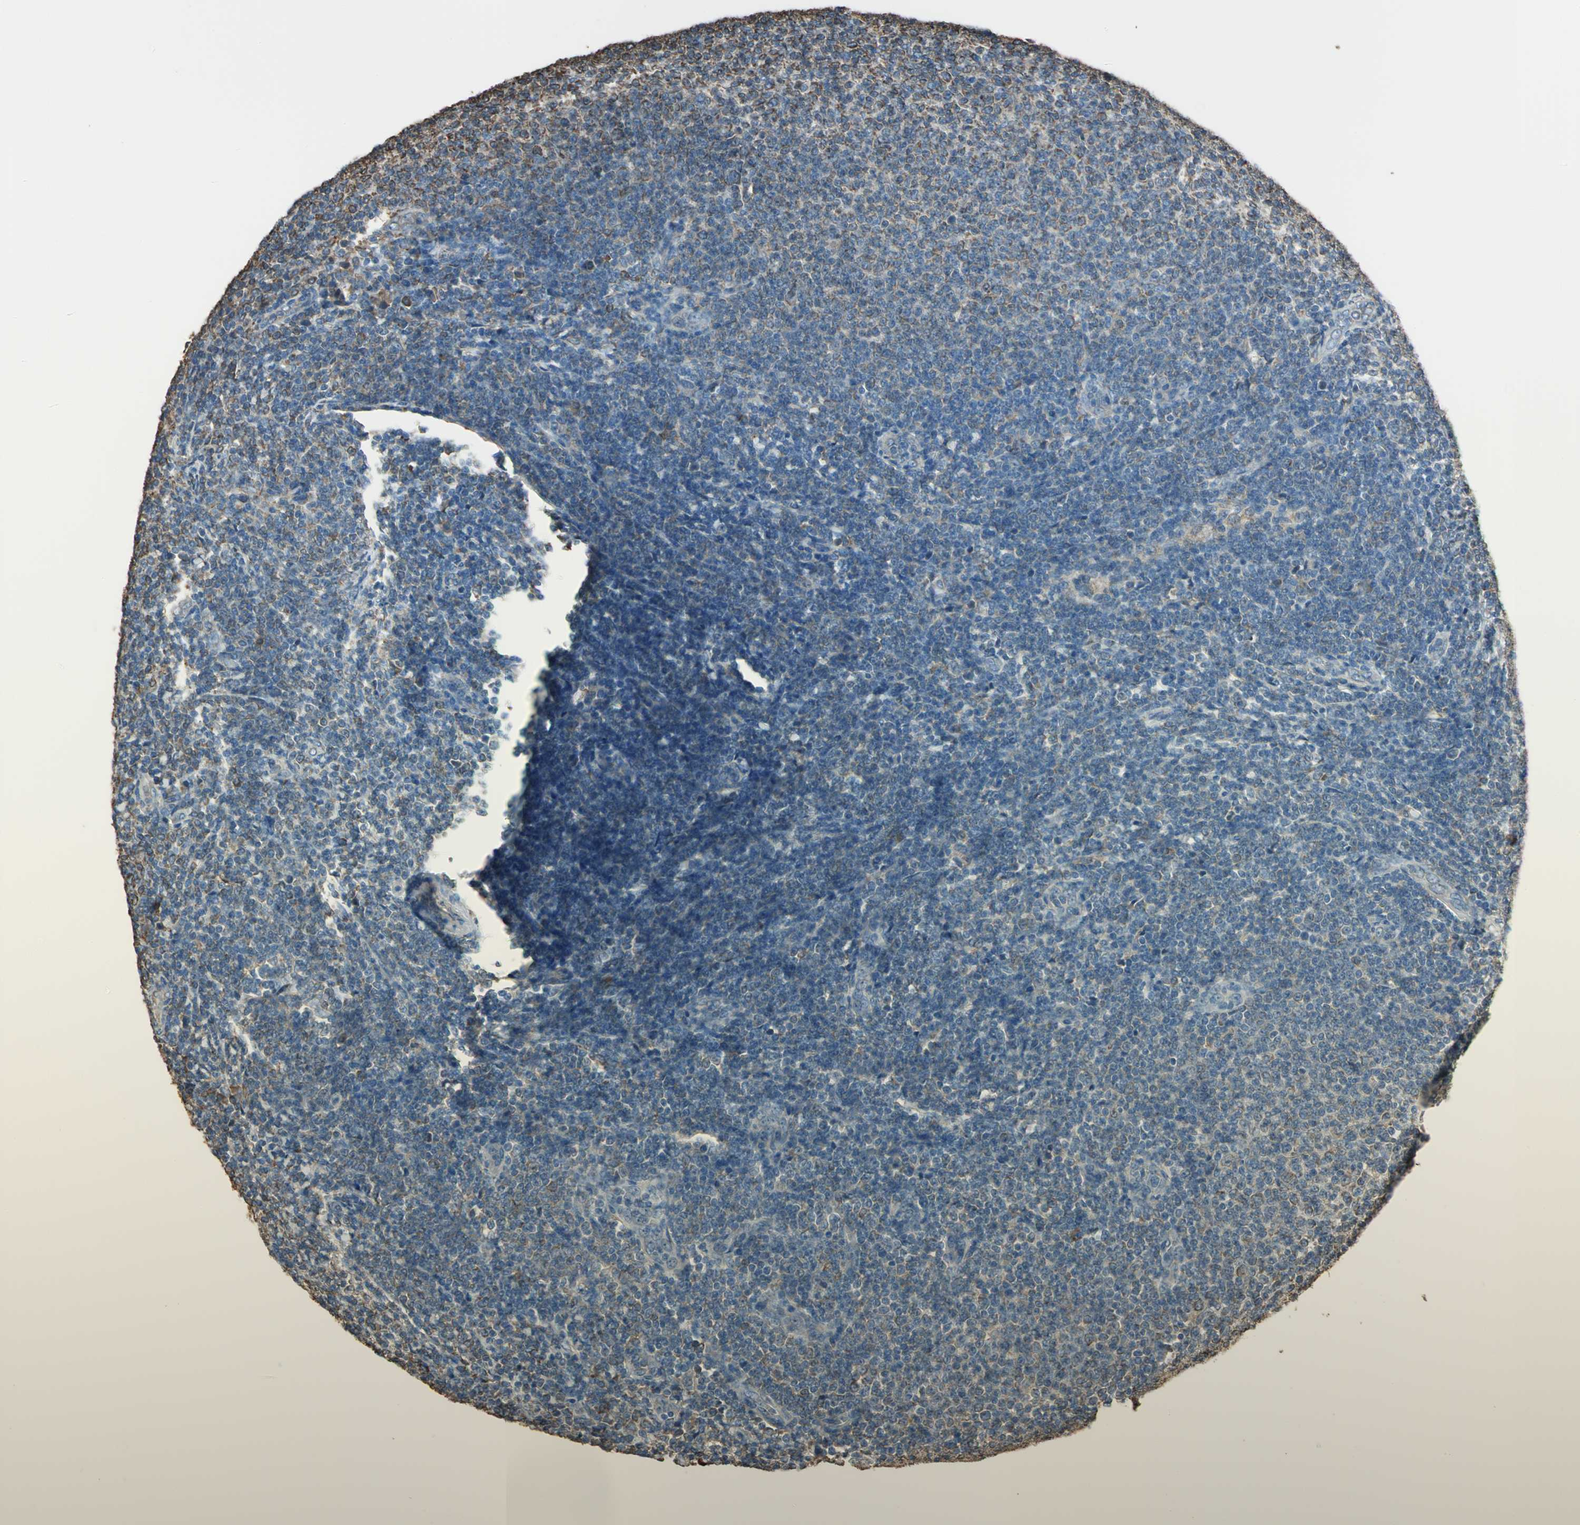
{"staining": {"intensity": "moderate", "quantity": ">75%", "location": "cytoplasmic/membranous"}, "tissue": "lymphoma", "cell_type": "Tumor cells", "image_type": "cancer", "snomed": [{"axis": "morphology", "description": "Malignant lymphoma, non-Hodgkin's type, Low grade"}, {"axis": "topography", "description": "Lymph node"}], "caption": "Malignant lymphoma, non-Hodgkin's type (low-grade) stained with DAB IHC shows medium levels of moderate cytoplasmic/membranous staining in about >75% of tumor cells.", "gene": "GPANK1", "patient": {"sex": "male", "age": 66}}